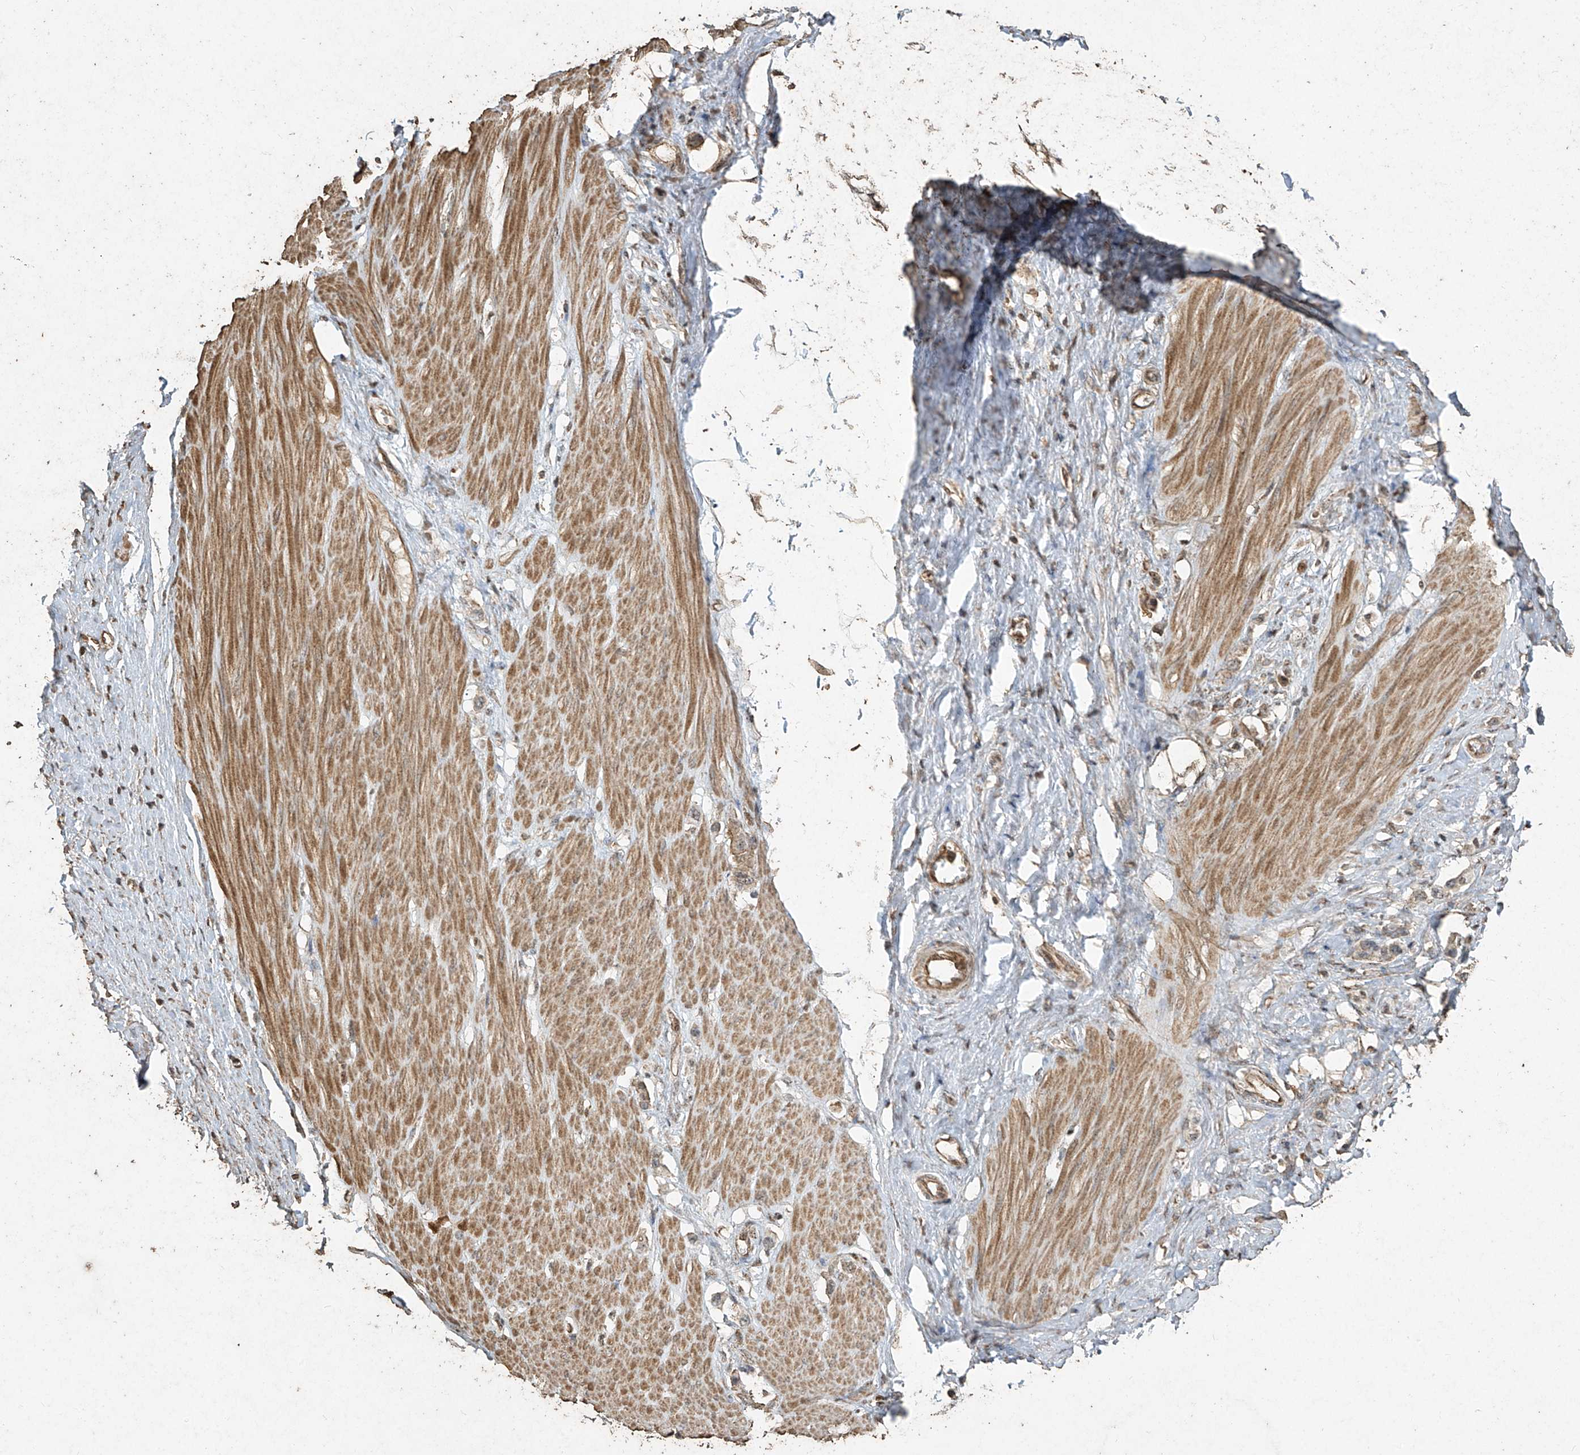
{"staining": {"intensity": "weak", "quantity": "<25%", "location": "cytoplasmic/membranous"}, "tissue": "stomach cancer", "cell_type": "Tumor cells", "image_type": "cancer", "snomed": [{"axis": "morphology", "description": "Adenocarcinoma, NOS"}, {"axis": "topography", "description": "Stomach"}], "caption": "Tumor cells show no significant staining in adenocarcinoma (stomach).", "gene": "ERBB3", "patient": {"sex": "female", "age": 65}}